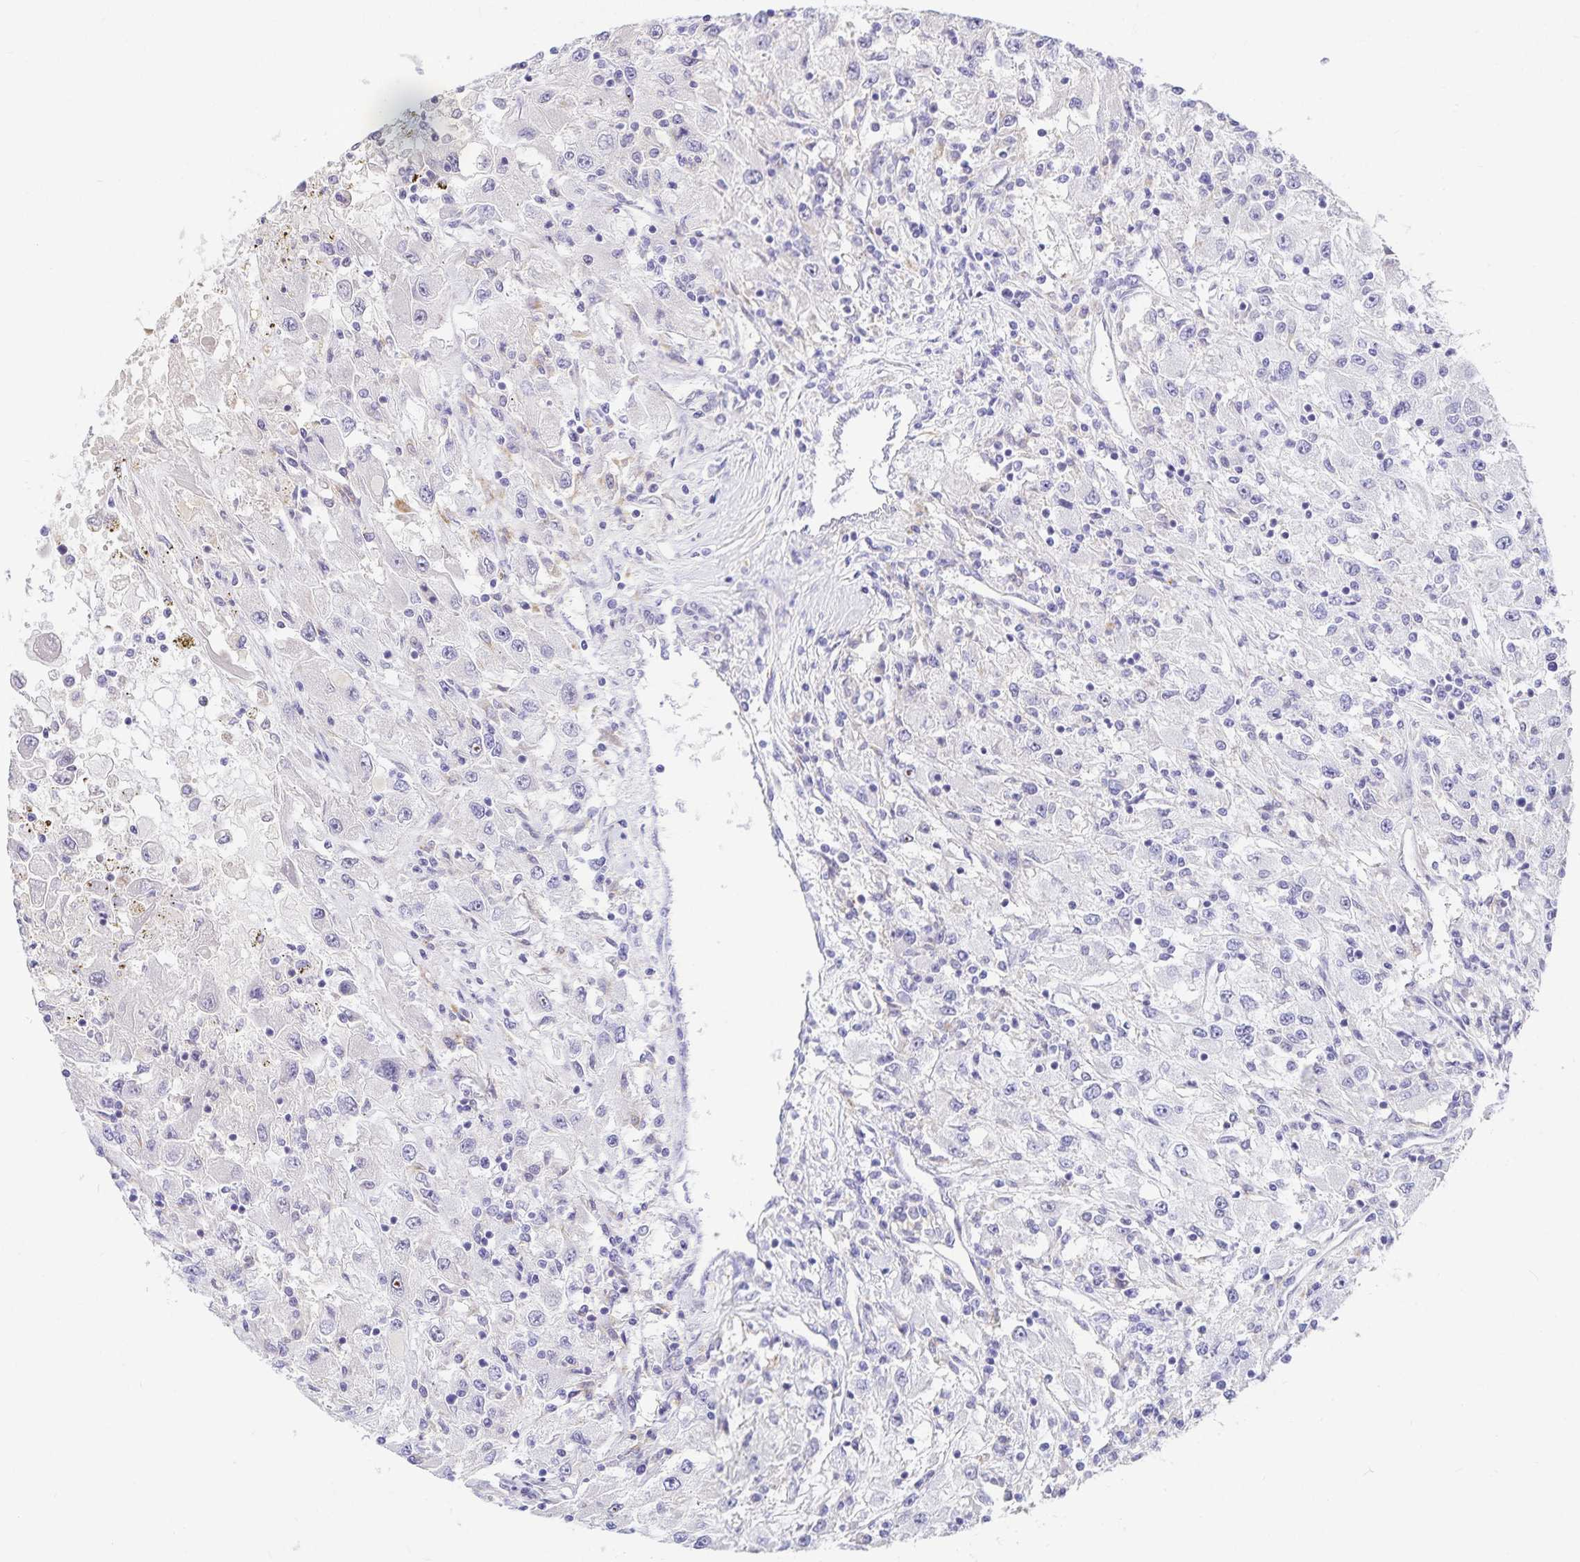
{"staining": {"intensity": "negative", "quantity": "none", "location": "none"}, "tissue": "renal cancer", "cell_type": "Tumor cells", "image_type": "cancer", "snomed": [{"axis": "morphology", "description": "Adenocarcinoma, NOS"}, {"axis": "topography", "description": "Kidney"}], "caption": "Immunohistochemistry photomicrograph of neoplastic tissue: renal cancer stained with DAB displays no significant protein staining in tumor cells.", "gene": "KBTBD13", "patient": {"sex": "female", "age": 67}}